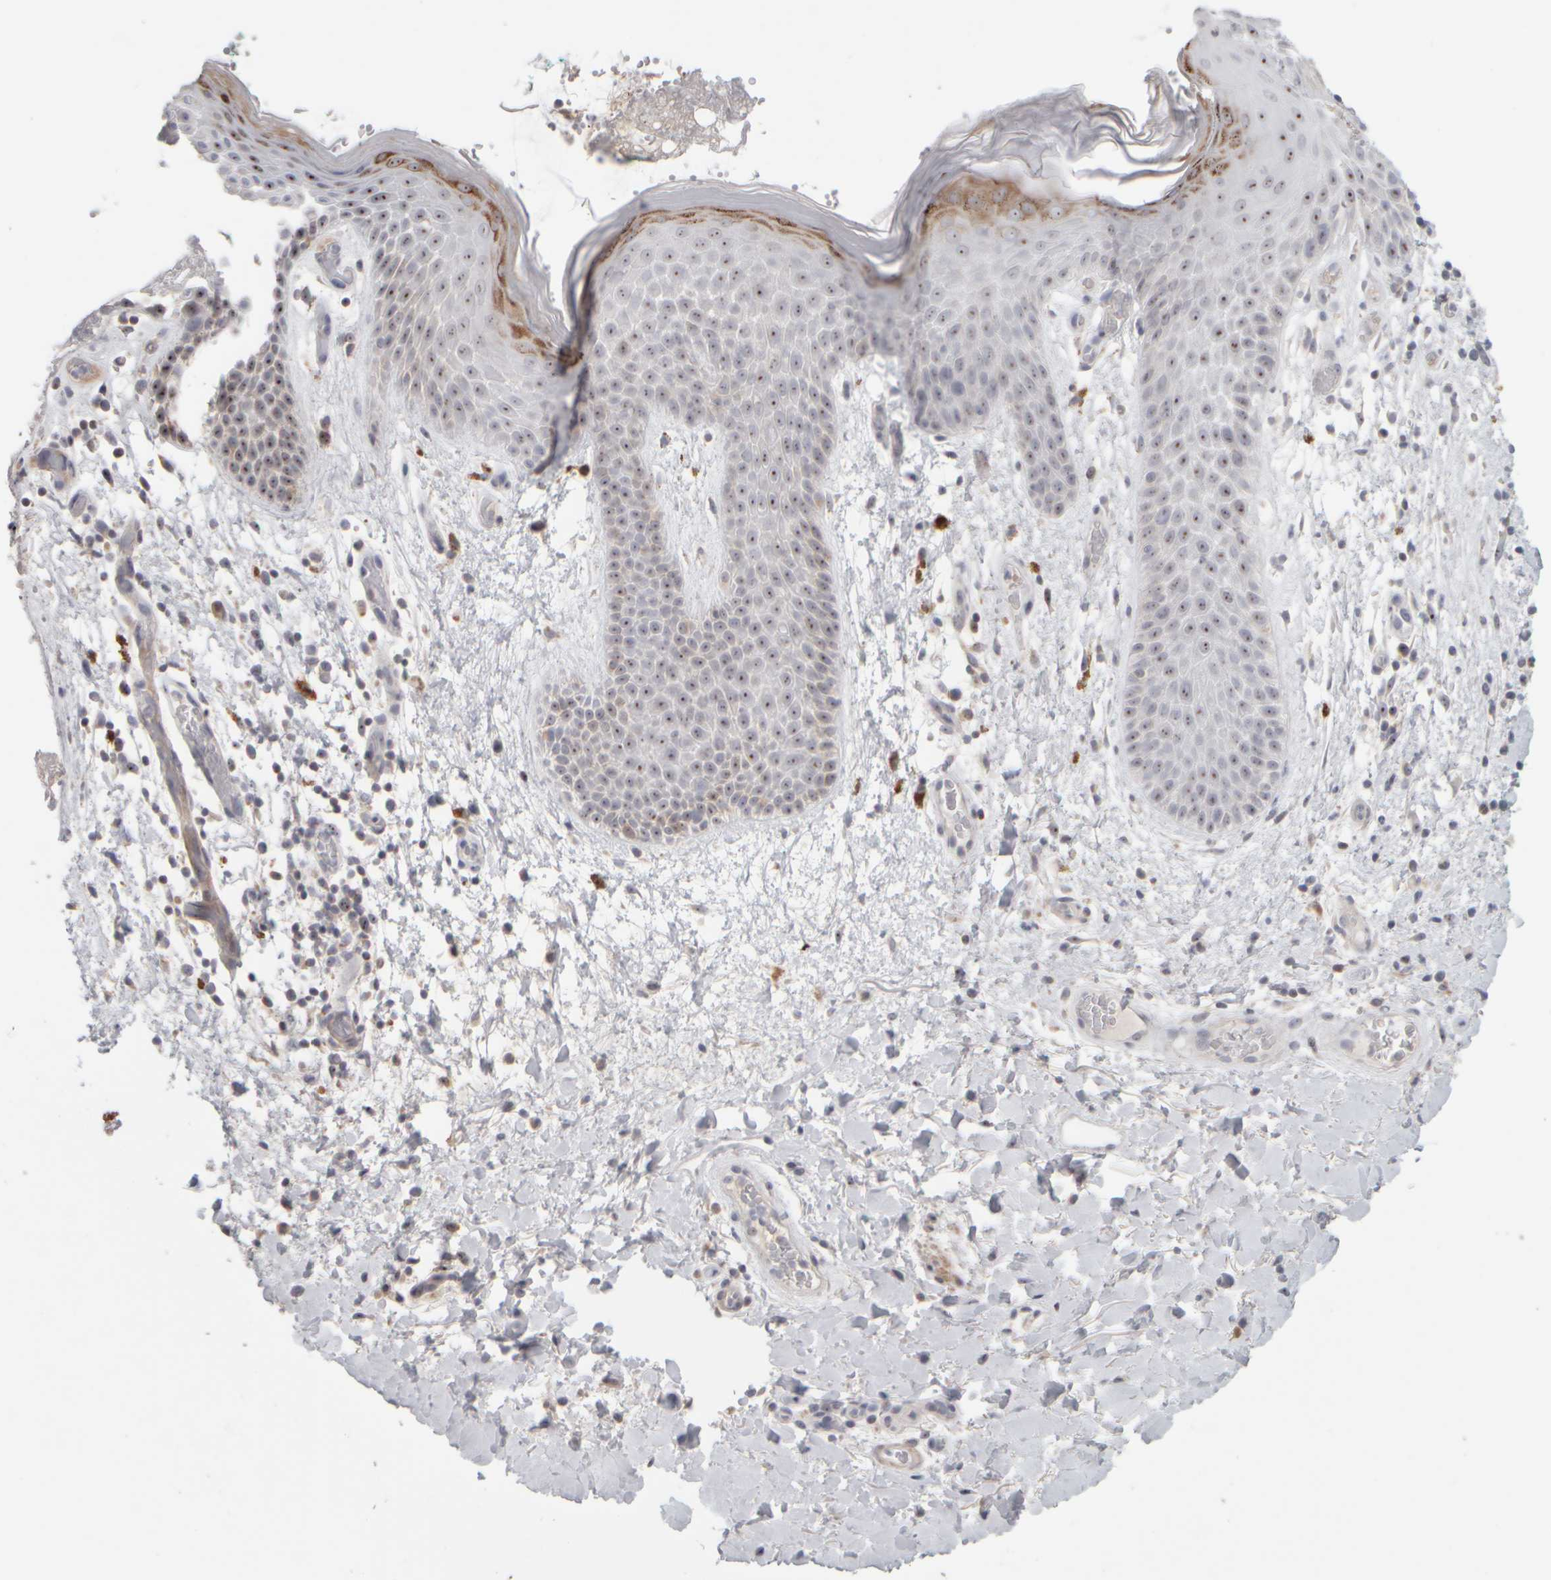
{"staining": {"intensity": "strong", "quantity": ">75%", "location": "nuclear"}, "tissue": "skin", "cell_type": "Epidermal cells", "image_type": "normal", "snomed": [{"axis": "morphology", "description": "Normal tissue, NOS"}, {"axis": "topography", "description": "Anal"}], "caption": "High-power microscopy captured an immunohistochemistry histopathology image of normal skin, revealing strong nuclear staining in about >75% of epidermal cells.", "gene": "DCXR", "patient": {"sex": "male", "age": 74}}